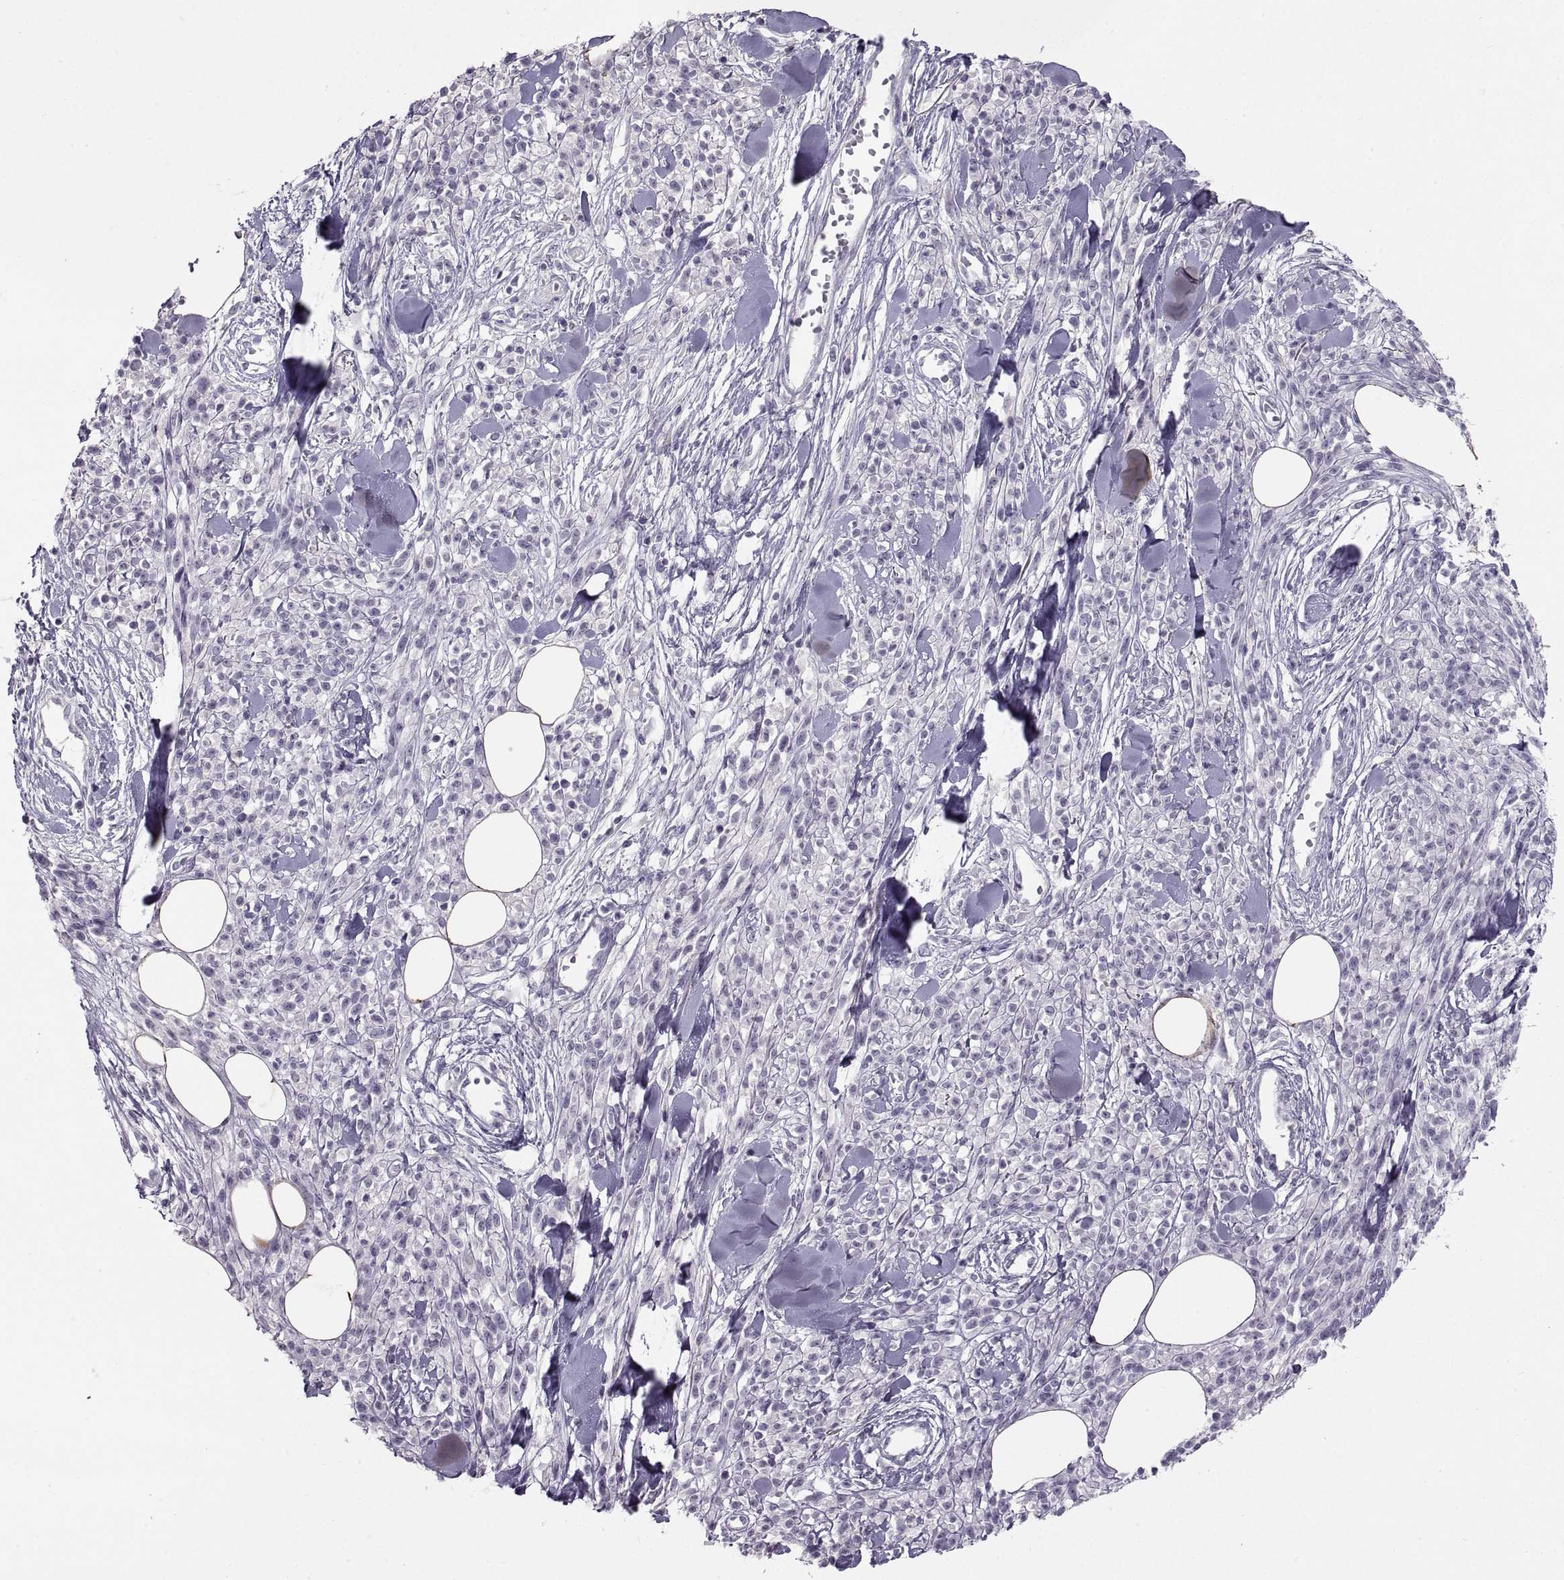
{"staining": {"intensity": "negative", "quantity": "none", "location": "none"}, "tissue": "melanoma", "cell_type": "Tumor cells", "image_type": "cancer", "snomed": [{"axis": "morphology", "description": "Malignant melanoma, NOS"}, {"axis": "topography", "description": "Skin"}, {"axis": "topography", "description": "Skin of trunk"}], "caption": "Immunohistochemistry photomicrograph of neoplastic tissue: human malignant melanoma stained with DAB (3,3'-diaminobenzidine) reveals no significant protein positivity in tumor cells.", "gene": "BSPH1", "patient": {"sex": "male", "age": 74}}